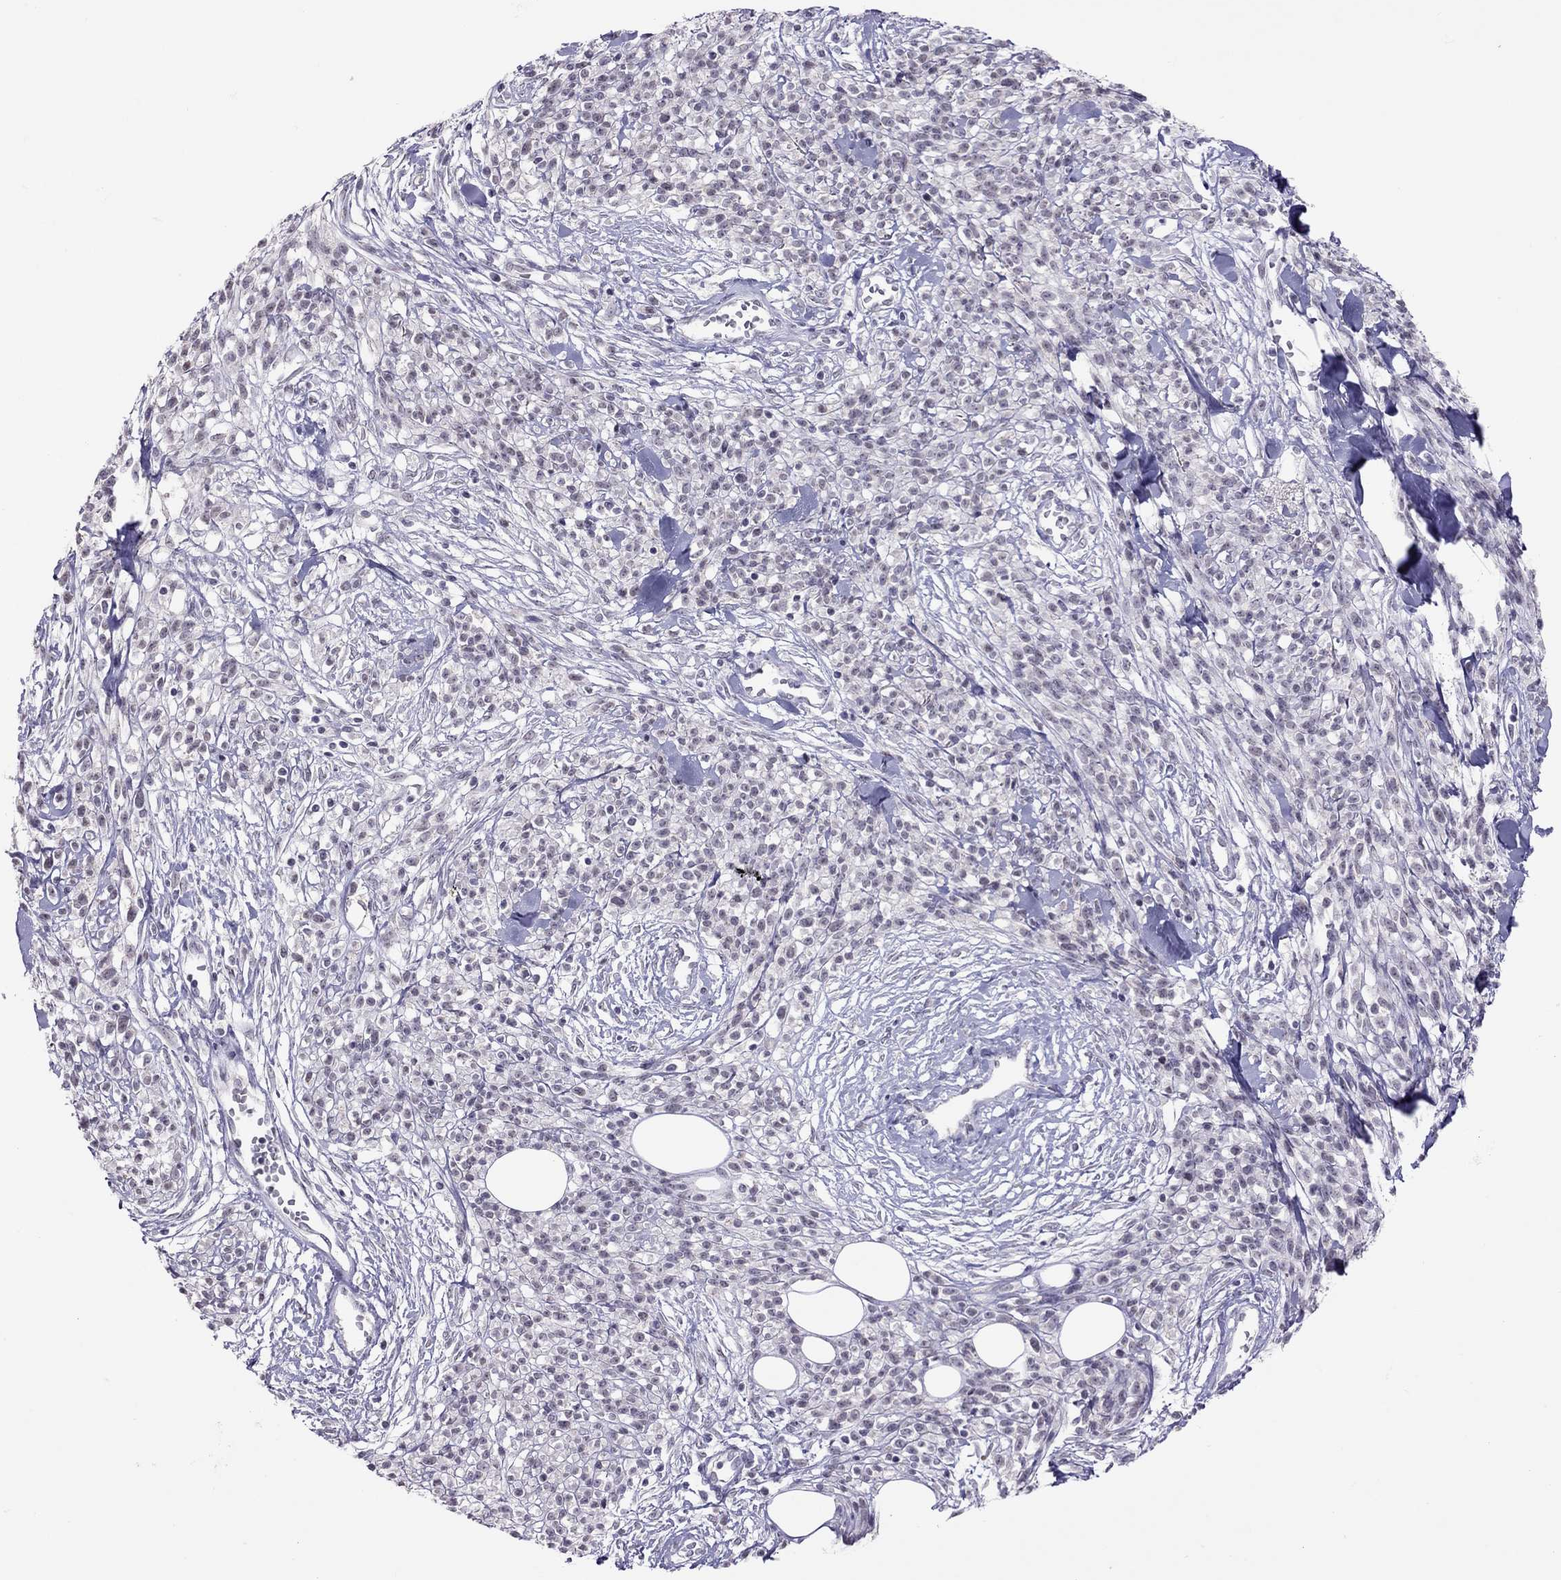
{"staining": {"intensity": "negative", "quantity": "none", "location": "none"}, "tissue": "melanoma", "cell_type": "Tumor cells", "image_type": "cancer", "snomed": [{"axis": "morphology", "description": "Malignant melanoma, NOS"}, {"axis": "topography", "description": "Skin"}, {"axis": "topography", "description": "Skin of trunk"}], "caption": "There is no significant positivity in tumor cells of melanoma.", "gene": "JHY", "patient": {"sex": "male", "age": 74}}